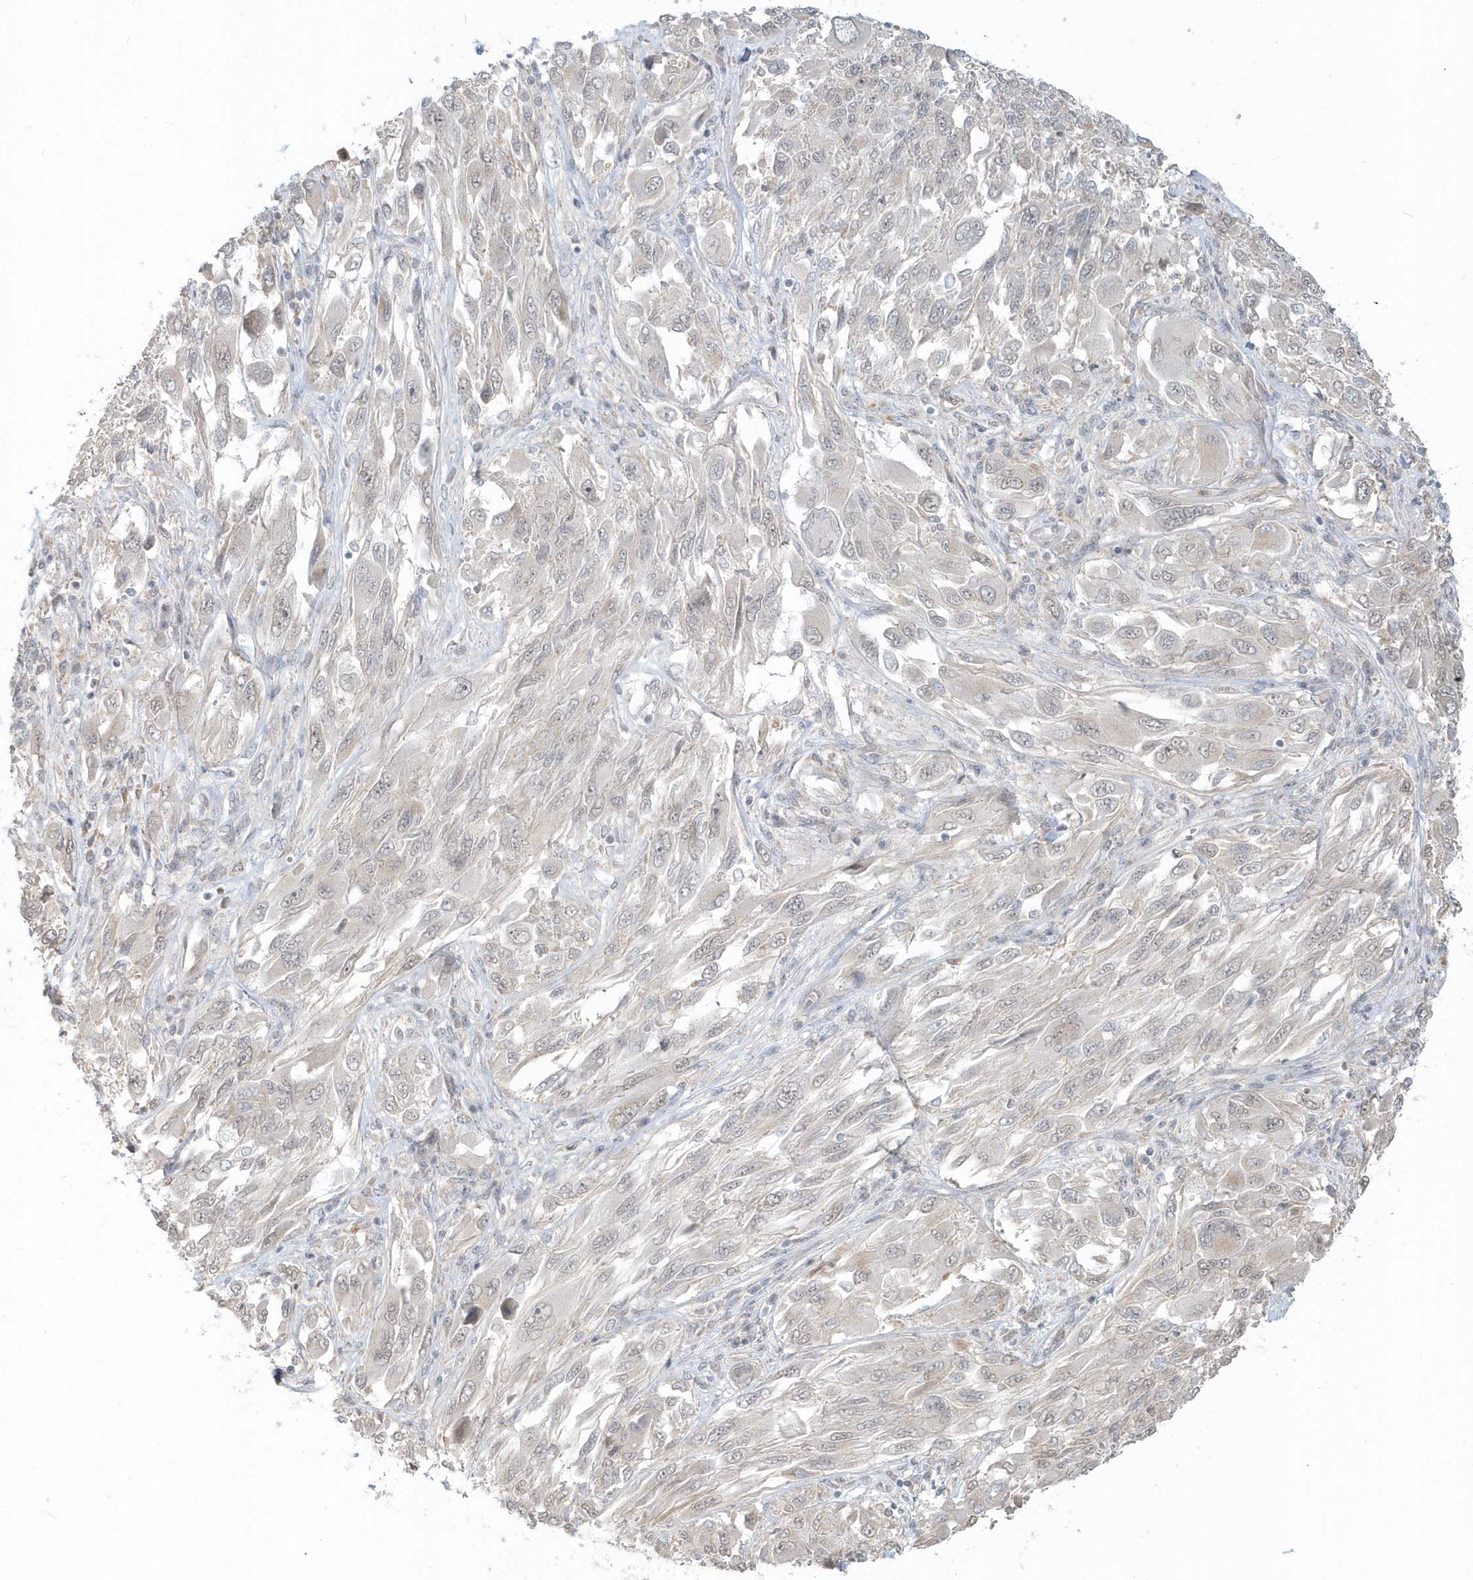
{"staining": {"intensity": "negative", "quantity": "none", "location": "none"}, "tissue": "melanoma", "cell_type": "Tumor cells", "image_type": "cancer", "snomed": [{"axis": "morphology", "description": "Malignant melanoma, NOS"}, {"axis": "topography", "description": "Skin"}], "caption": "Immunohistochemistry (IHC) image of human malignant melanoma stained for a protein (brown), which demonstrates no expression in tumor cells.", "gene": "NAPB", "patient": {"sex": "female", "age": 91}}